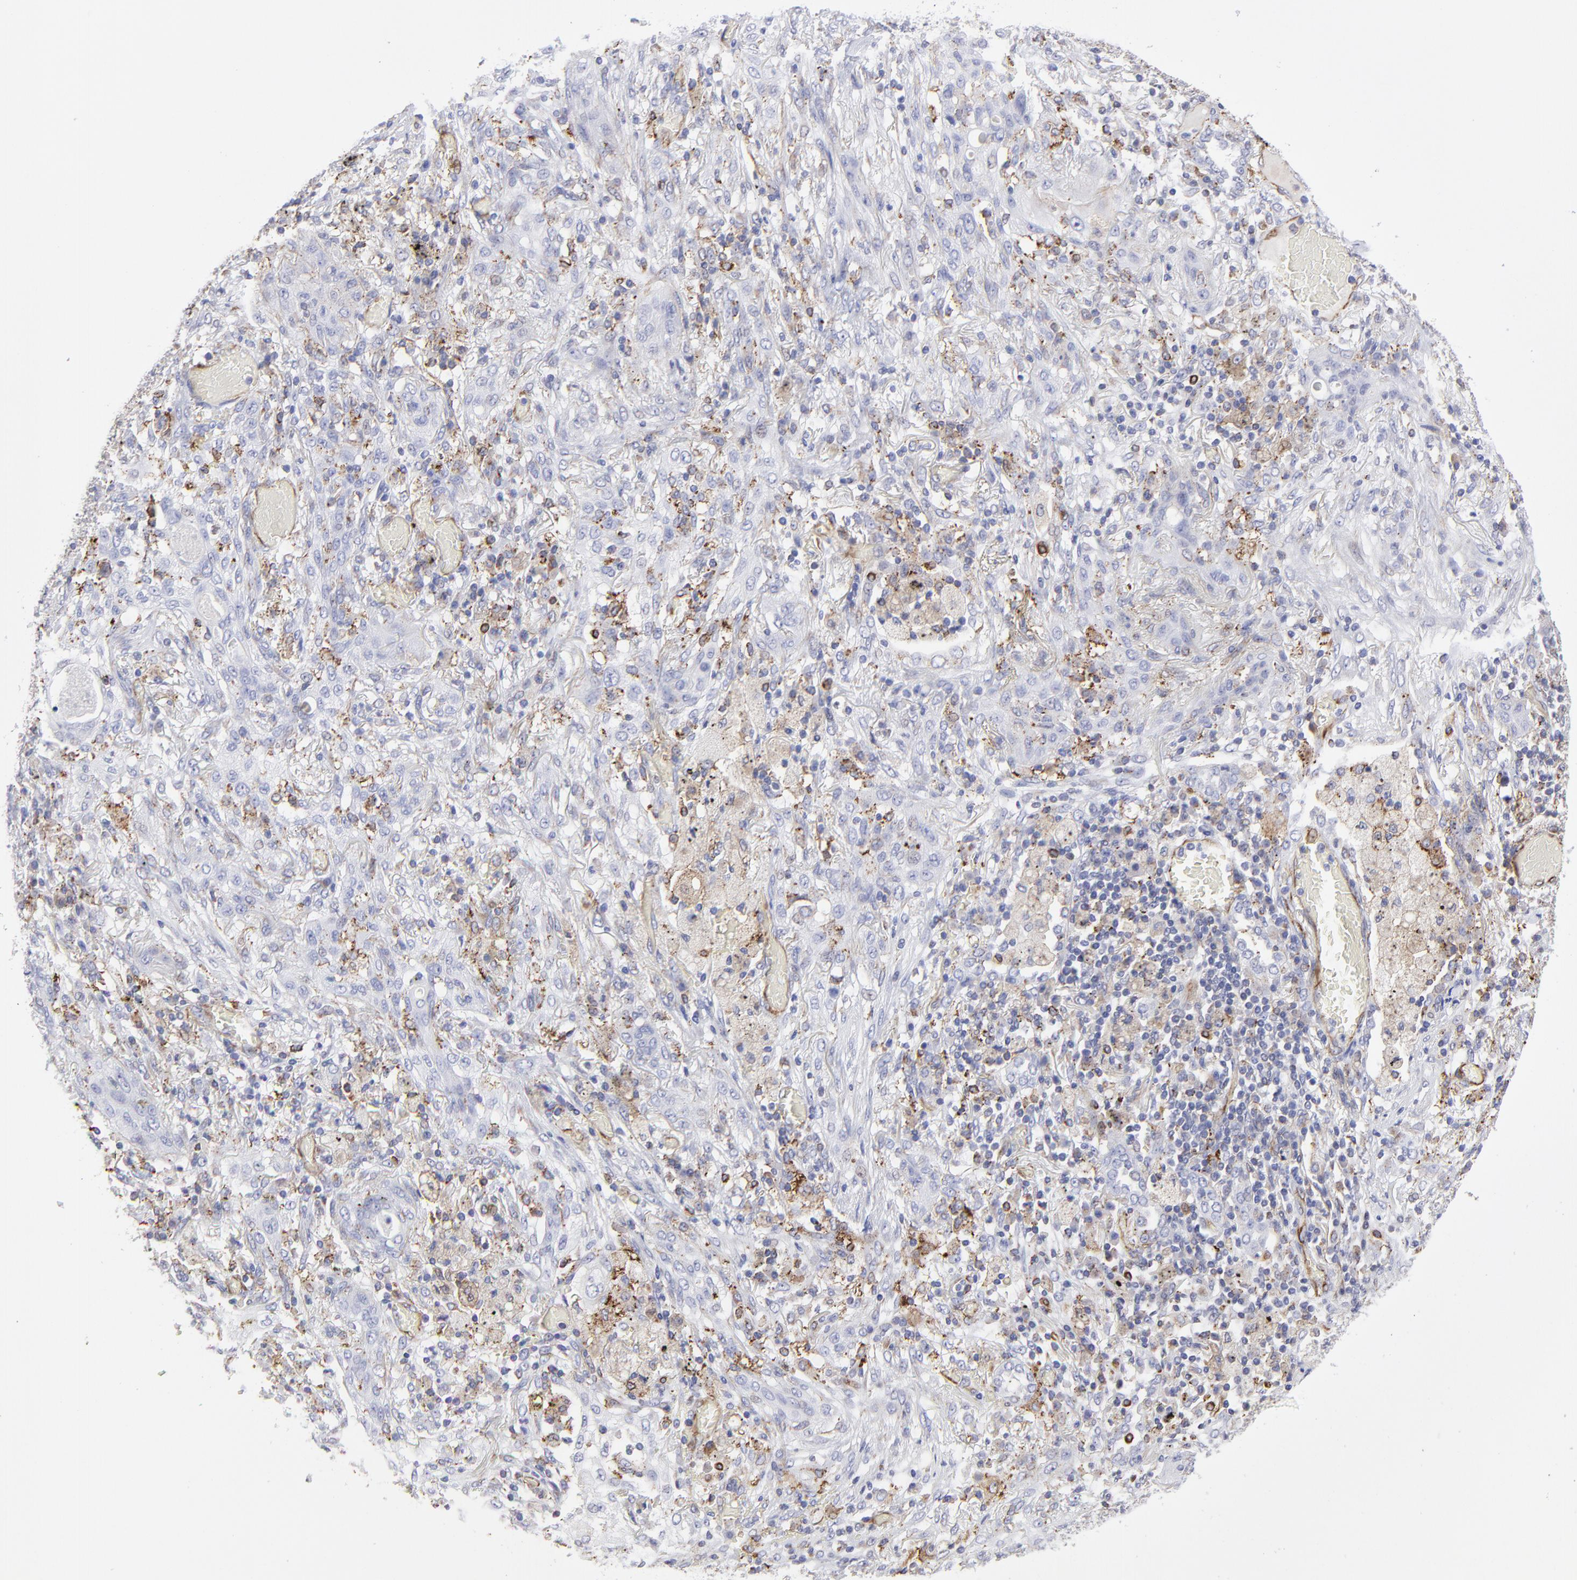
{"staining": {"intensity": "weak", "quantity": "25%-75%", "location": "cytoplasmic/membranous"}, "tissue": "lung cancer", "cell_type": "Tumor cells", "image_type": "cancer", "snomed": [{"axis": "morphology", "description": "Squamous cell carcinoma, NOS"}, {"axis": "topography", "description": "Lung"}], "caption": "DAB immunohistochemical staining of lung cancer exhibits weak cytoplasmic/membranous protein expression in approximately 25%-75% of tumor cells. (Stains: DAB (3,3'-diaminobenzidine) in brown, nuclei in blue, Microscopy: brightfield microscopy at high magnification).", "gene": "COX8C", "patient": {"sex": "female", "age": 47}}